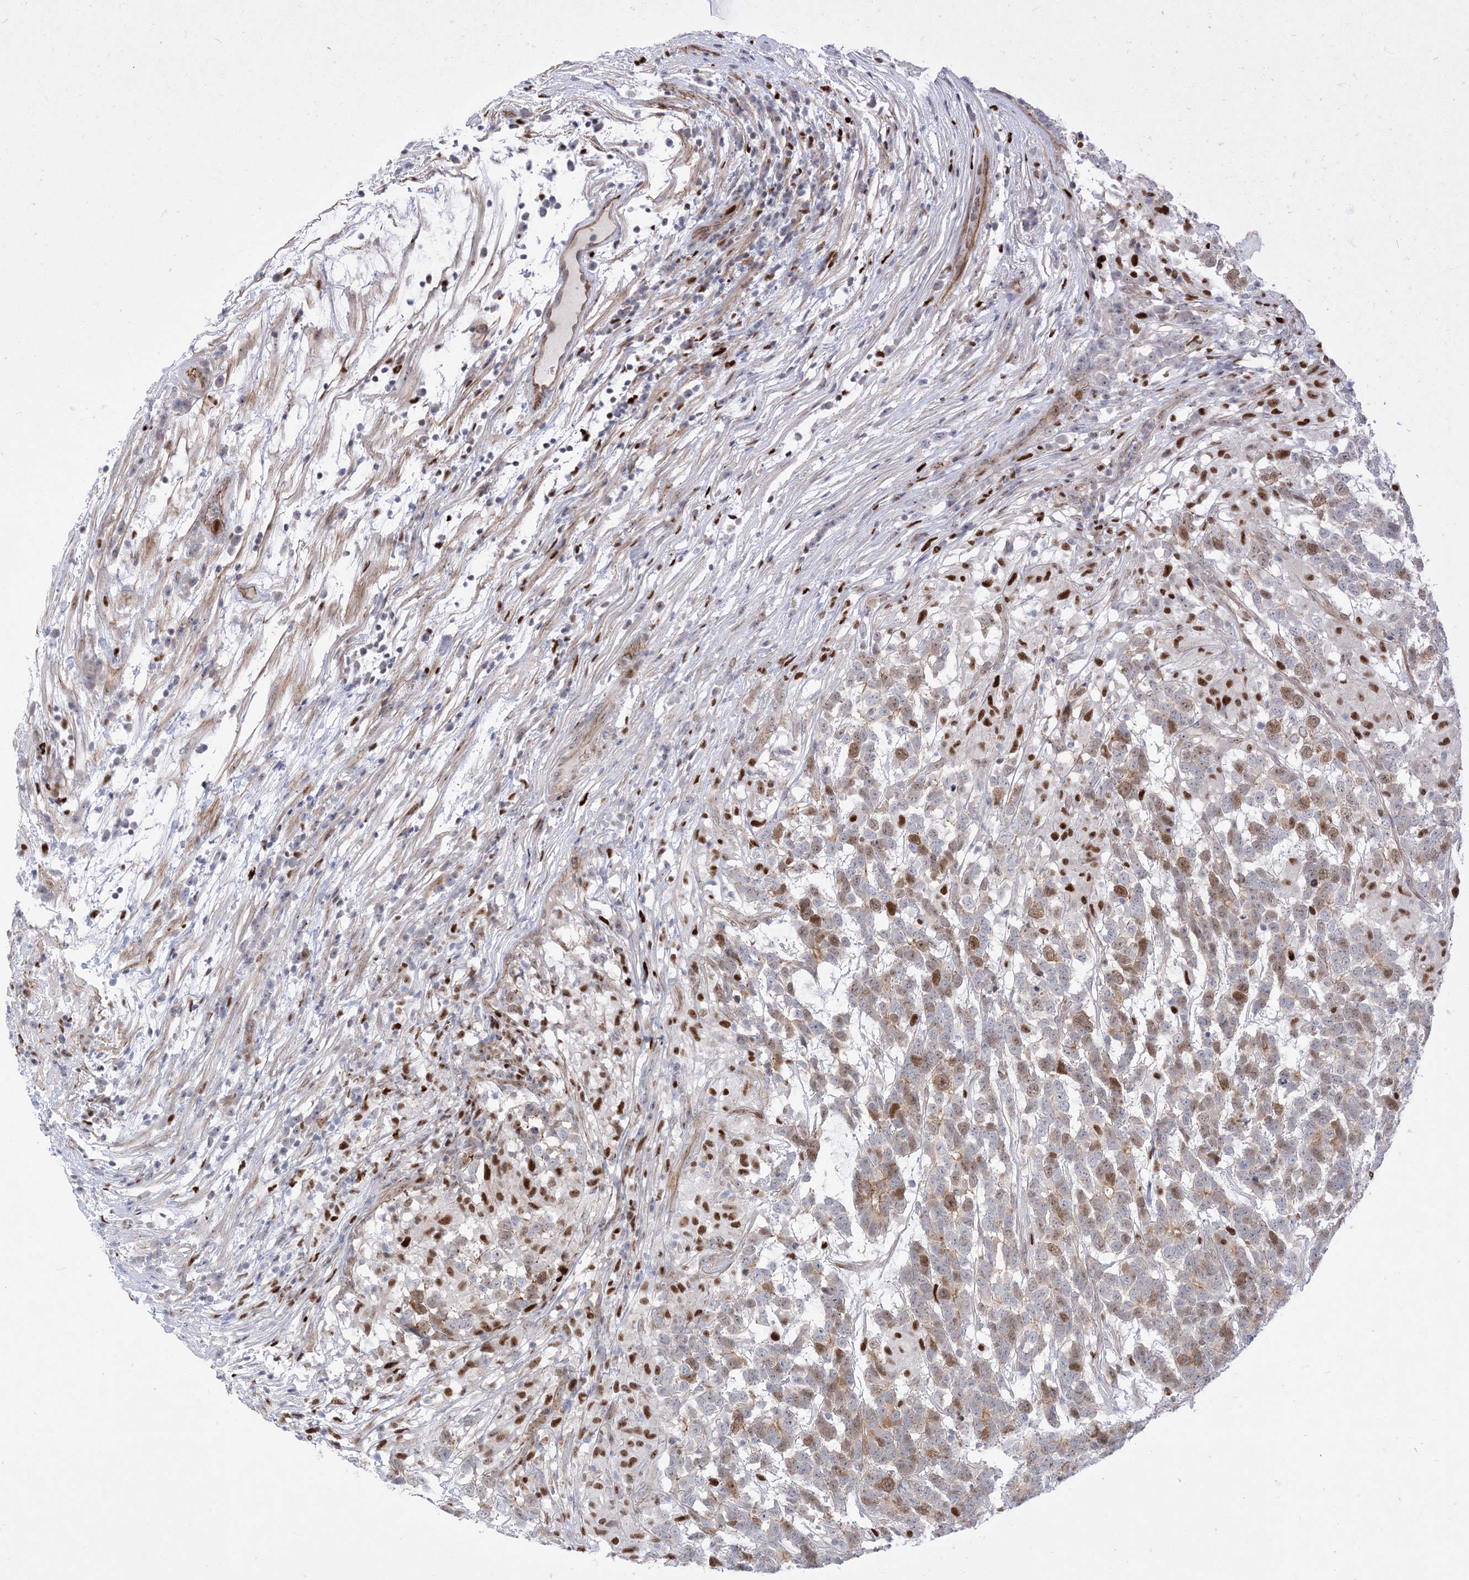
{"staining": {"intensity": "moderate", "quantity": "25%-75%", "location": "nuclear"}, "tissue": "testis cancer", "cell_type": "Tumor cells", "image_type": "cancer", "snomed": [{"axis": "morphology", "description": "Carcinoma, Embryonal, NOS"}, {"axis": "topography", "description": "Testis"}], "caption": "An immunohistochemistry image of tumor tissue is shown. Protein staining in brown highlights moderate nuclear positivity in testis cancer (embryonal carcinoma) within tumor cells.", "gene": "MARS2", "patient": {"sex": "male", "age": 26}}